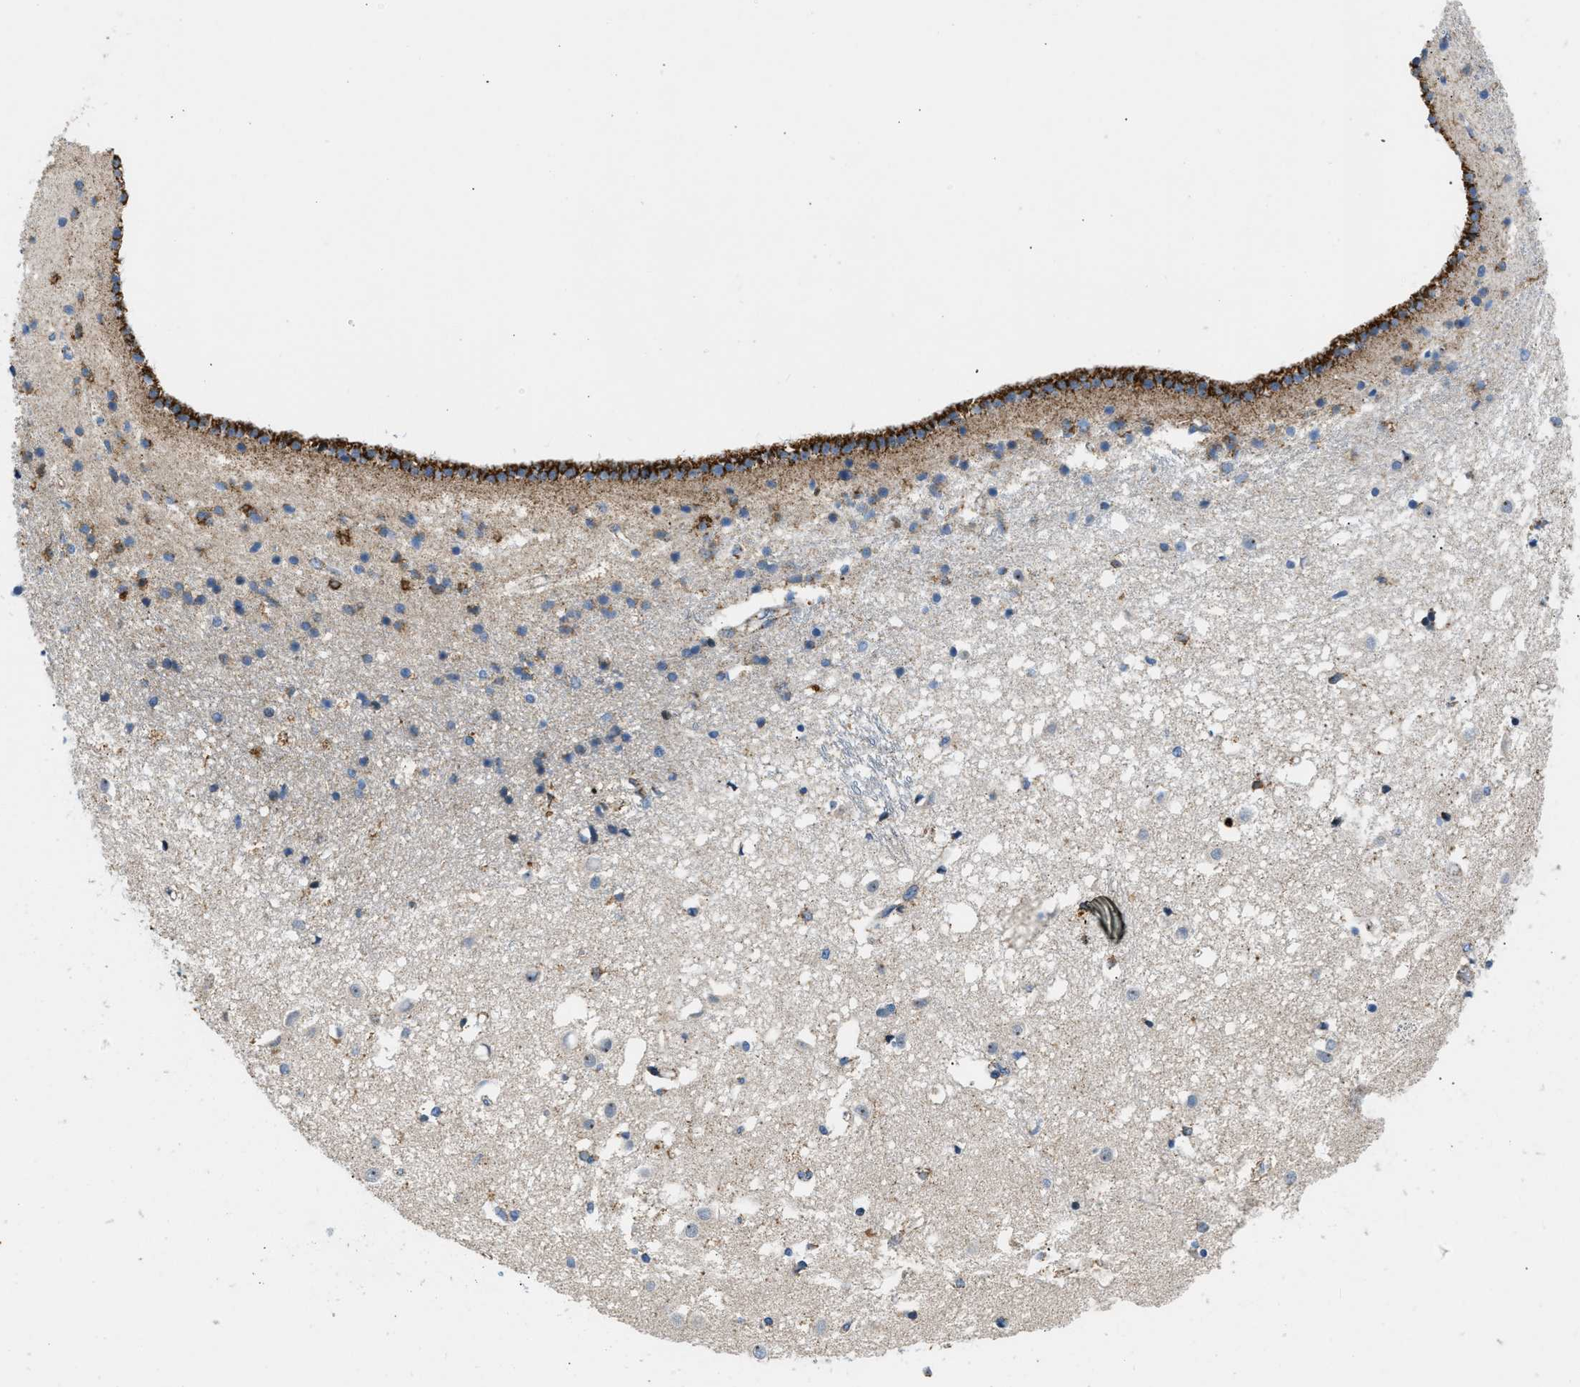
{"staining": {"intensity": "strong", "quantity": "<25%", "location": "cytoplasmic/membranous"}, "tissue": "caudate", "cell_type": "Glial cells", "image_type": "normal", "snomed": [{"axis": "morphology", "description": "Normal tissue, NOS"}, {"axis": "topography", "description": "Lateral ventricle wall"}], "caption": "Protein analysis of benign caudate reveals strong cytoplasmic/membranous positivity in about <25% of glial cells. (Stains: DAB in brown, nuclei in blue, Microscopy: brightfield microscopy at high magnification).", "gene": "ACADVL", "patient": {"sex": "male", "age": 45}}